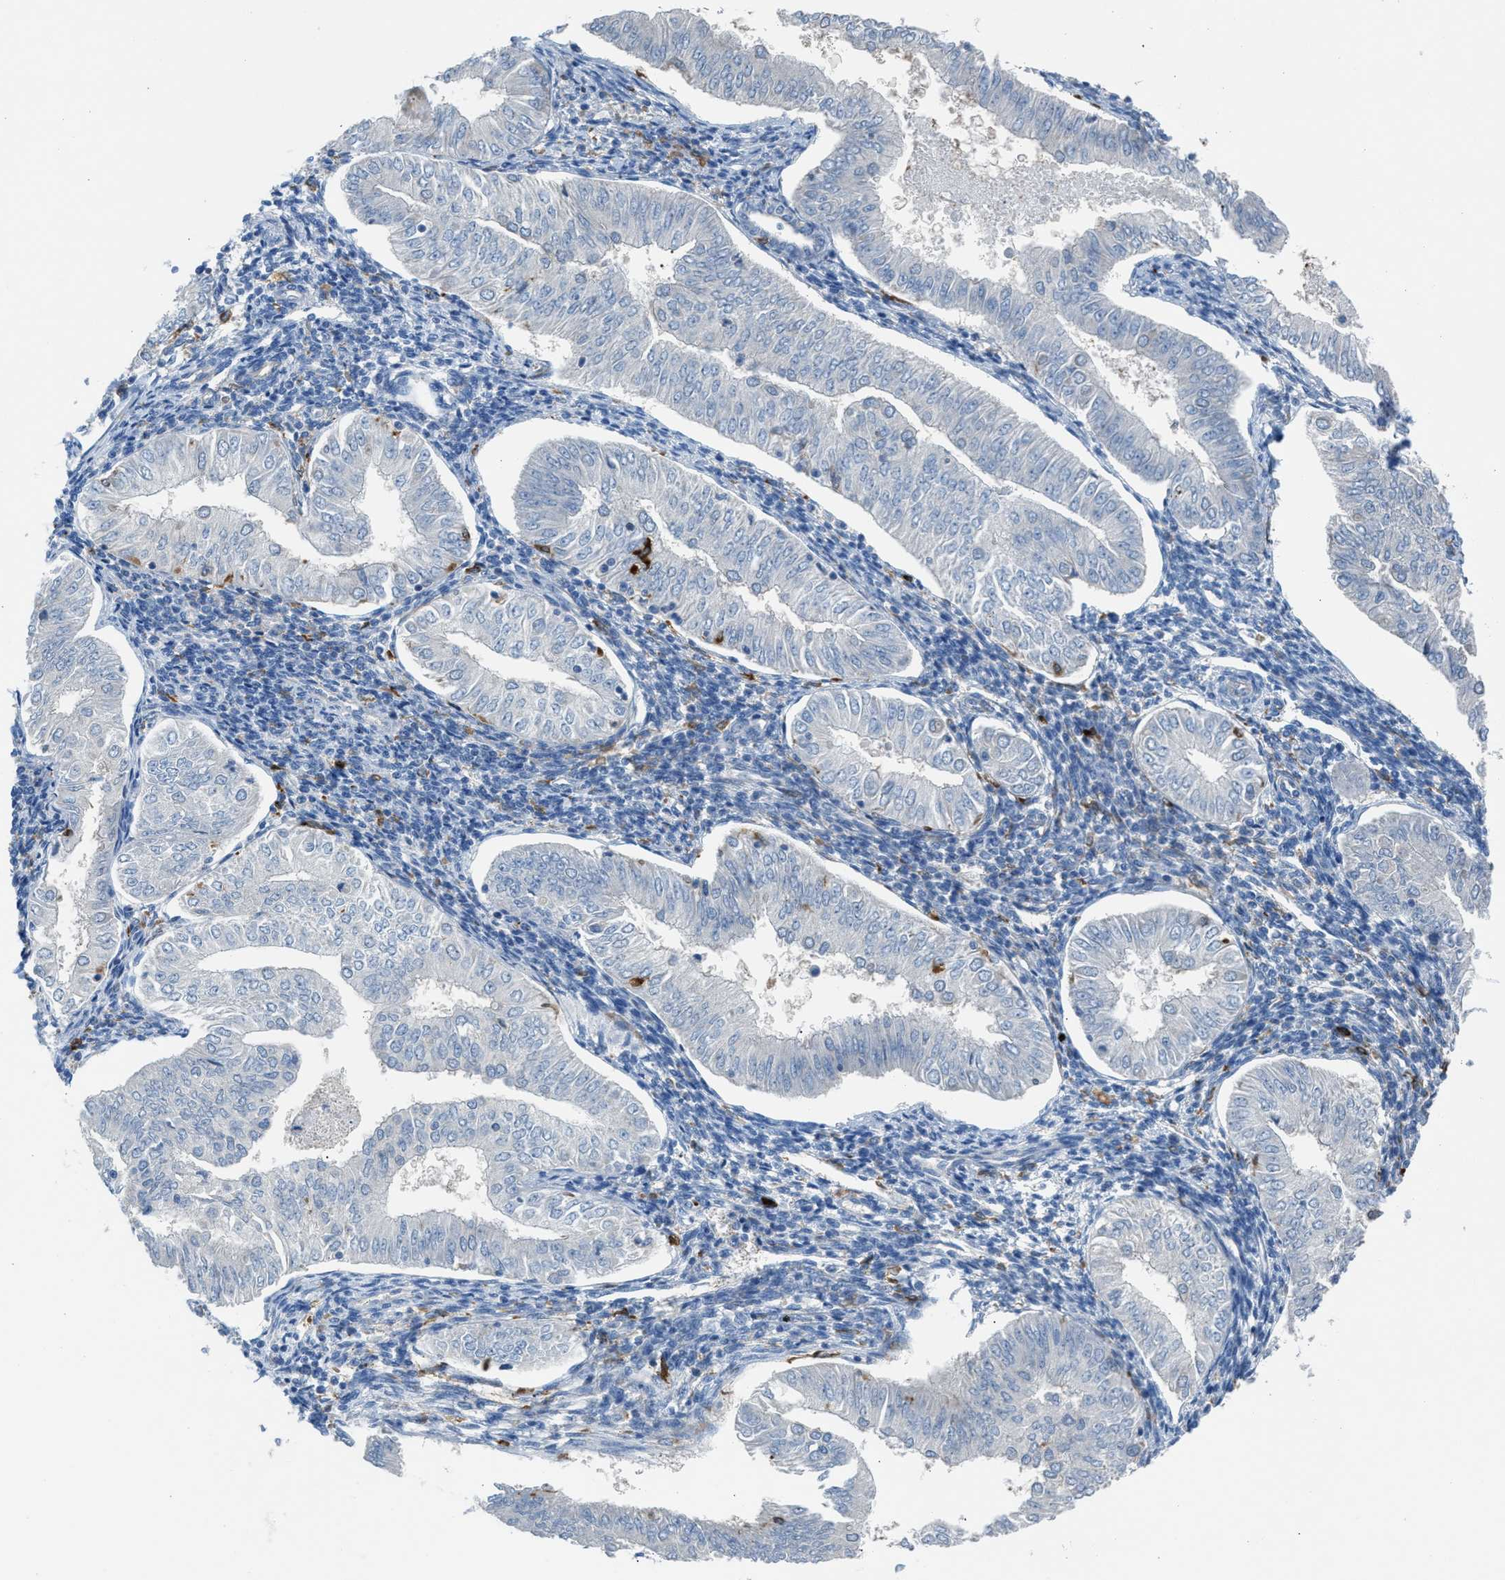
{"staining": {"intensity": "negative", "quantity": "none", "location": "none"}, "tissue": "endometrial cancer", "cell_type": "Tumor cells", "image_type": "cancer", "snomed": [{"axis": "morphology", "description": "Normal tissue, NOS"}, {"axis": "morphology", "description": "Adenocarcinoma, NOS"}, {"axis": "topography", "description": "Endometrium"}], "caption": "High power microscopy photomicrograph of an immunohistochemistry (IHC) photomicrograph of adenocarcinoma (endometrial), revealing no significant expression in tumor cells.", "gene": "CLEC10A", "patient": {"sex": "female", "age": 53}}